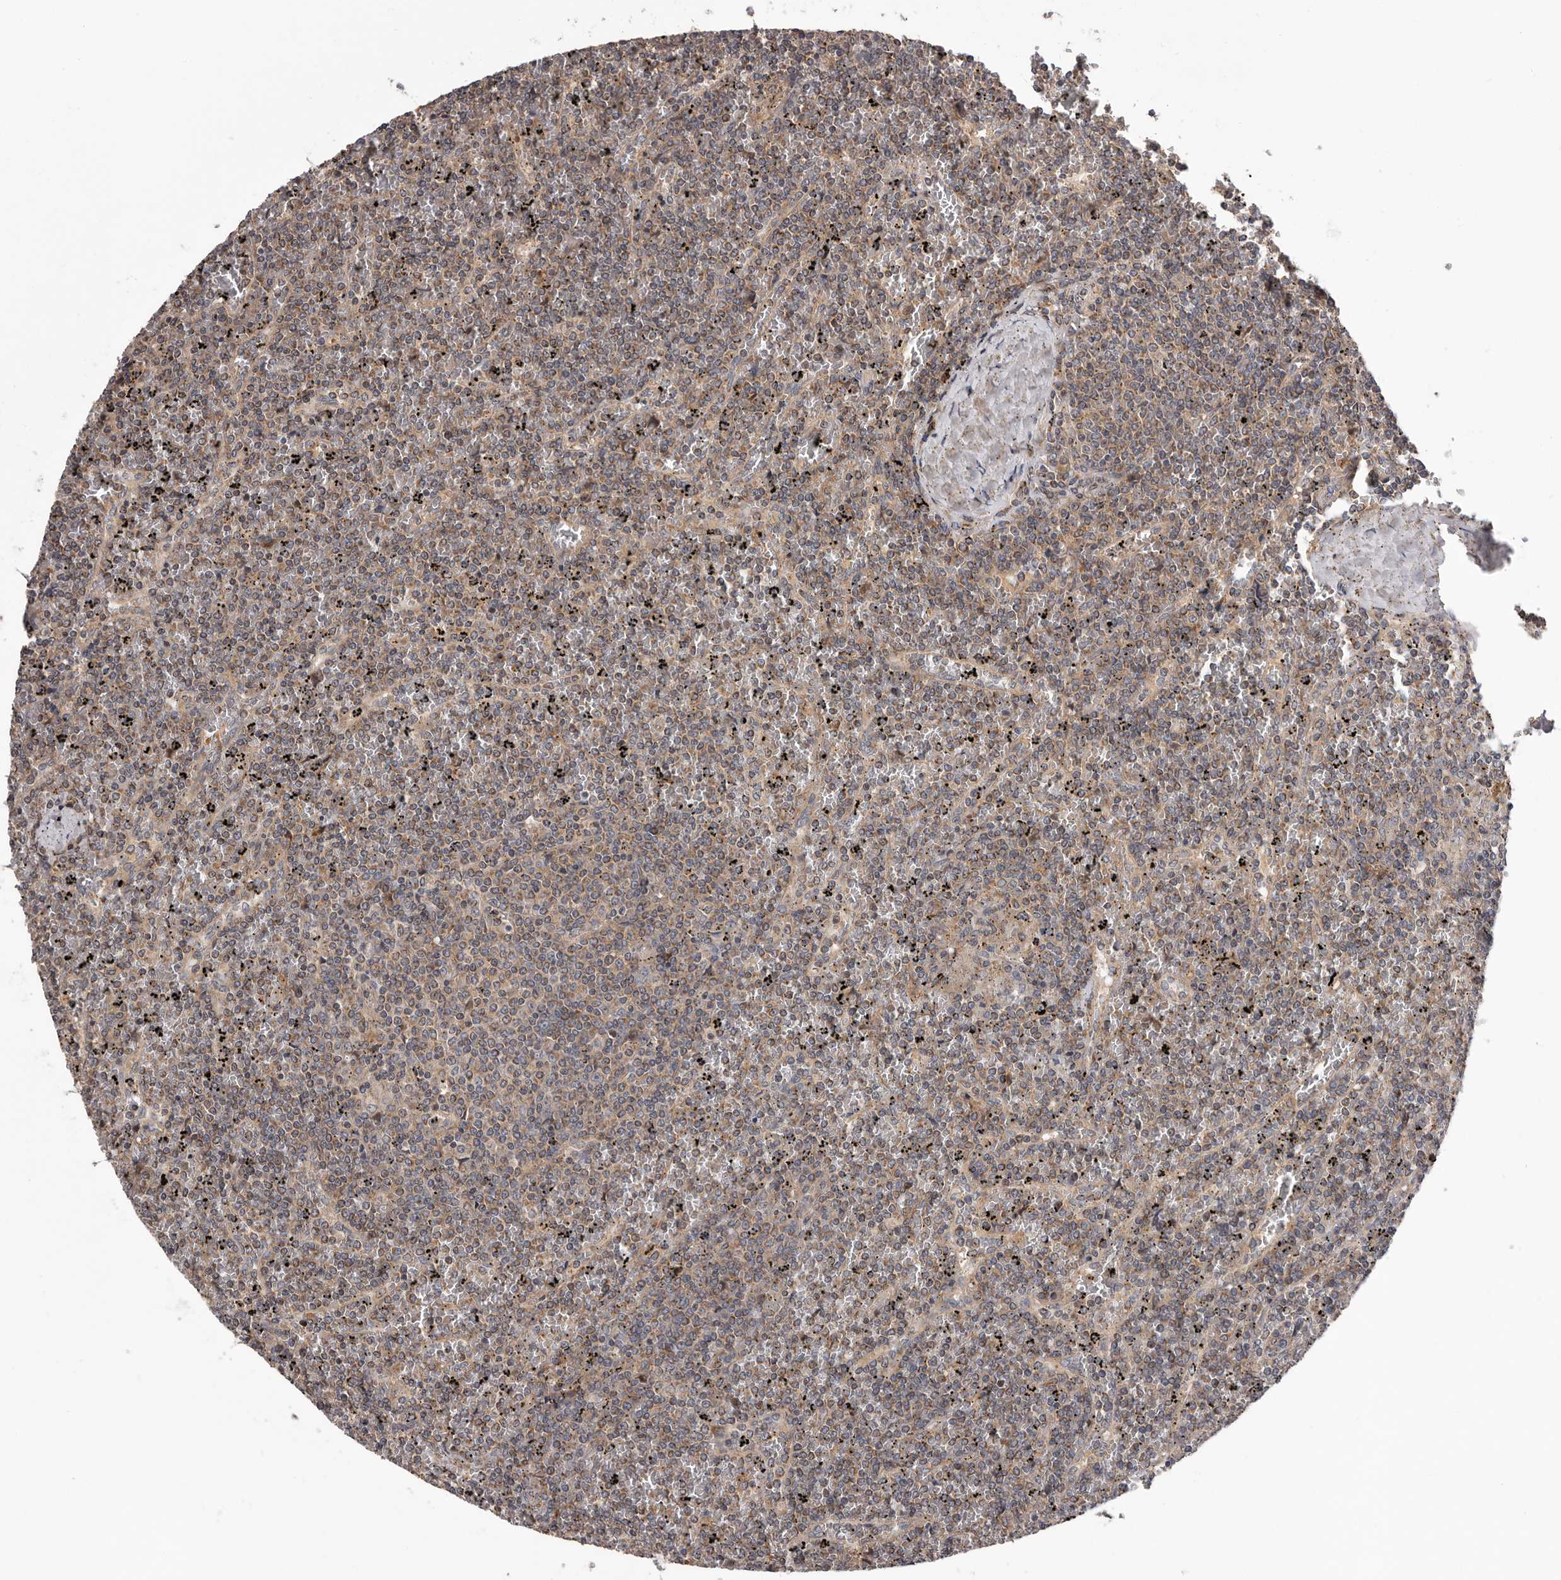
{"staining": {"intensity": "weak", "quantity": ">75%", "location": "cytoplasmic/membranous"}, "tissue": "lymphoma", "cell_type": "Tumor cells", "image_type": "cancer", "snomed": [{"axis": "morphology", "description": "Malignant lymphoma, non-Hodgkin's type, Low grade"}, {"axis": "topography", "description": "Spleen"}], "caption": "Weak cytoplasmic/membranous staining for a protein is identified in about >75% of tumor cells of lymphoma using IHC.", "gene": "VPS37A", "patient": {"sex": "female", "age": 19}}